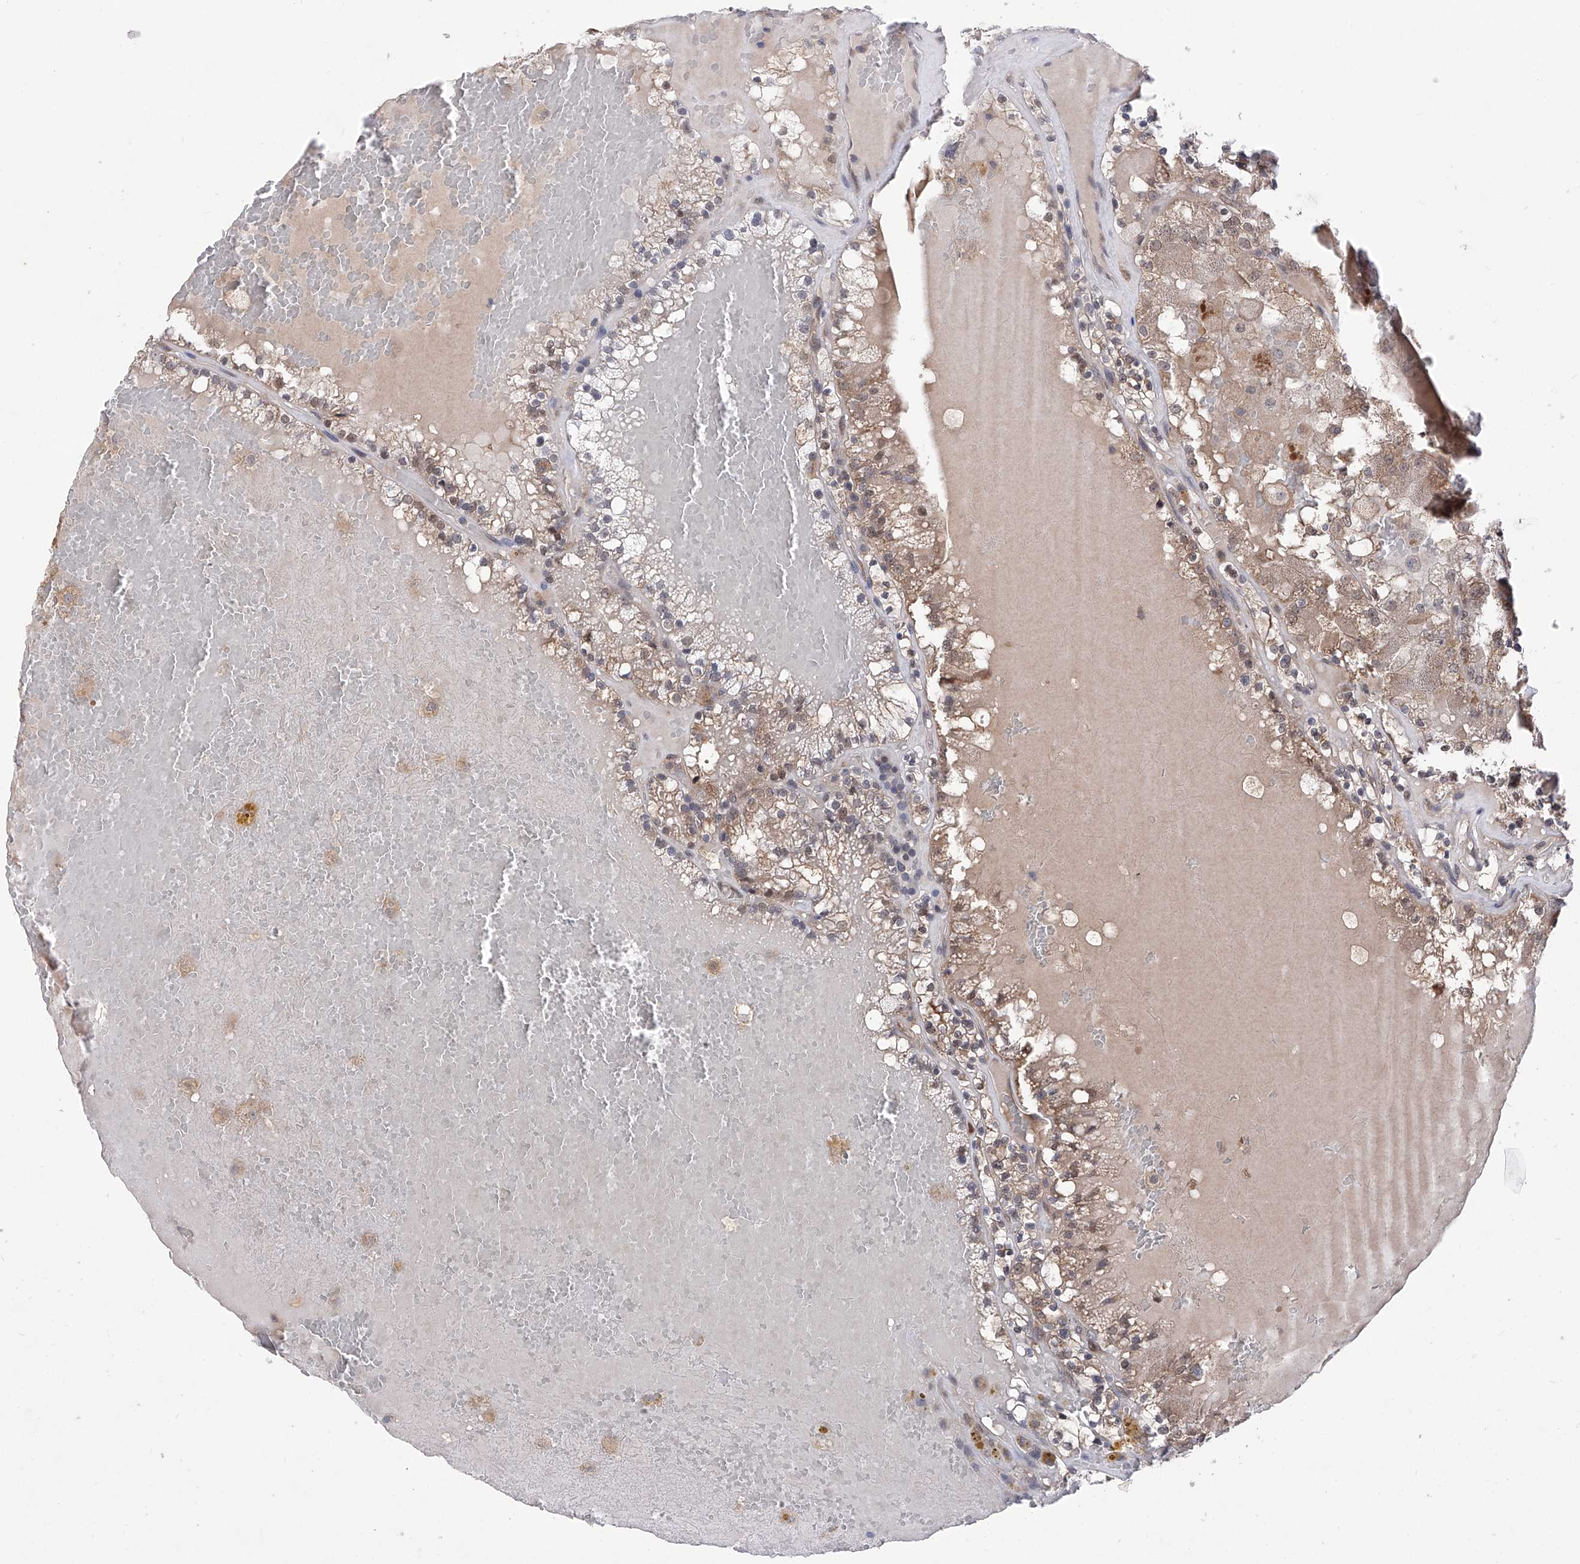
{"staining": {"intensity": "moderate", "quantity": "25%-75%", "location": "cytoplasmic/membranous"}, "tissue": "renal cancer", "cell_type": "Tumor cells", "image_type": "cancer", "snomed": [{"axis": "morphology", "description": "Adenocarcinoma, NOS"}, {"axis": "topography", "description": "Kidney"}], "caption": "This image reveals adenocarcinoma (renal) stained with IHC to label a protein in brown. The cytoplasmic/membranous of tumor cells show moderate positivity for the protein. Nuclei are counter-stained blue.", "gene": "USP45", "patient": {"sex": "female", "age": 56}}